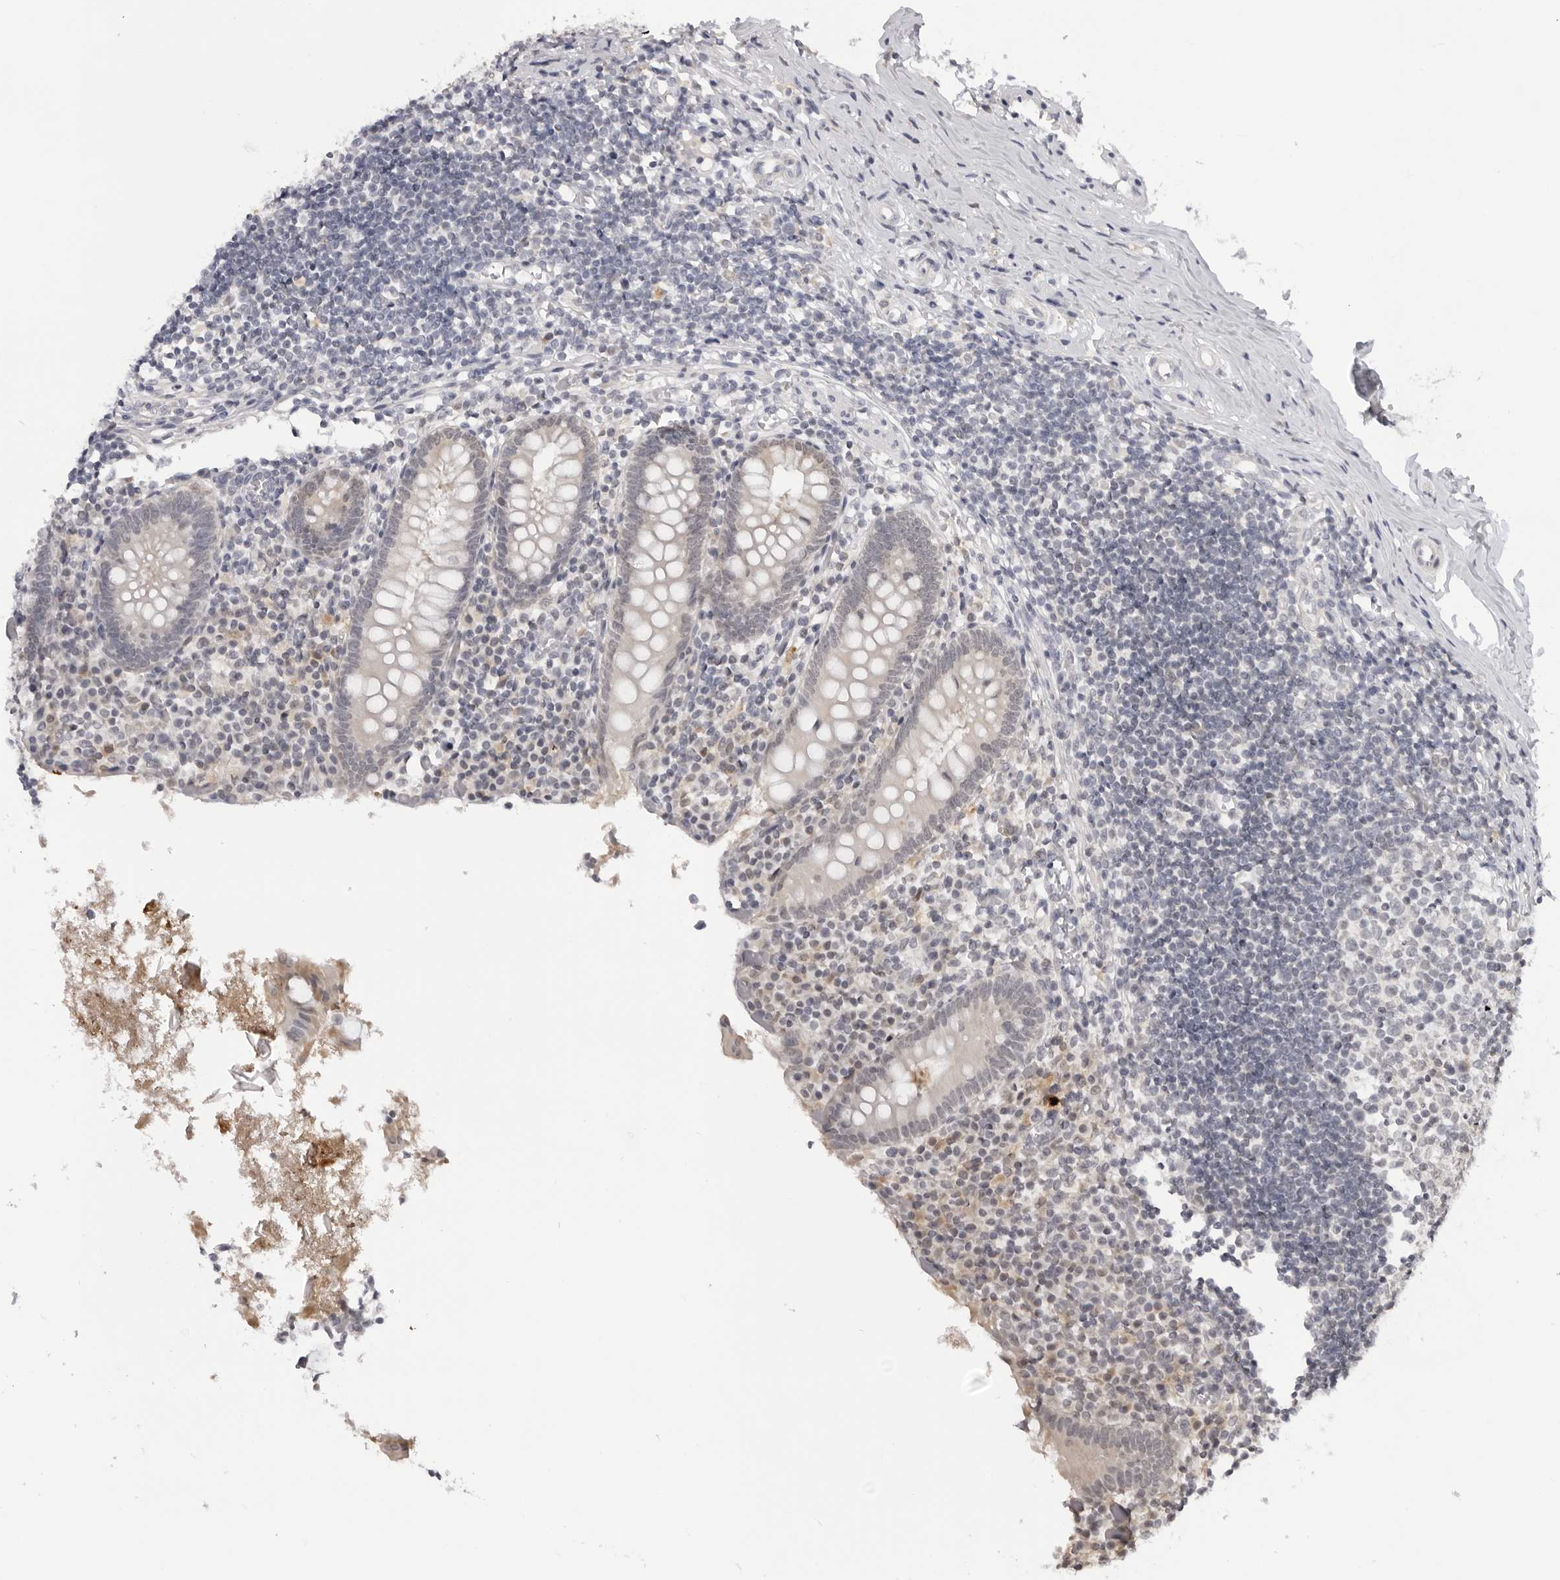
{"staining": {"intensity": "negative", "quantity": "none", "location": "none"}, "tissue": "appendix", "cell_type": "Glandular cells", "image_type": "normal", "snomed": [{"axis": "morphology", "description": "Normal tissue, NOS"}, {"axis": "topography", "description": "Appendix"}], "caption": "Immunohistochemistry of benign appendix shows no expression in glandular cells.", "gene": "ACP6", "patient": {"sex": "female", "age": 17}}